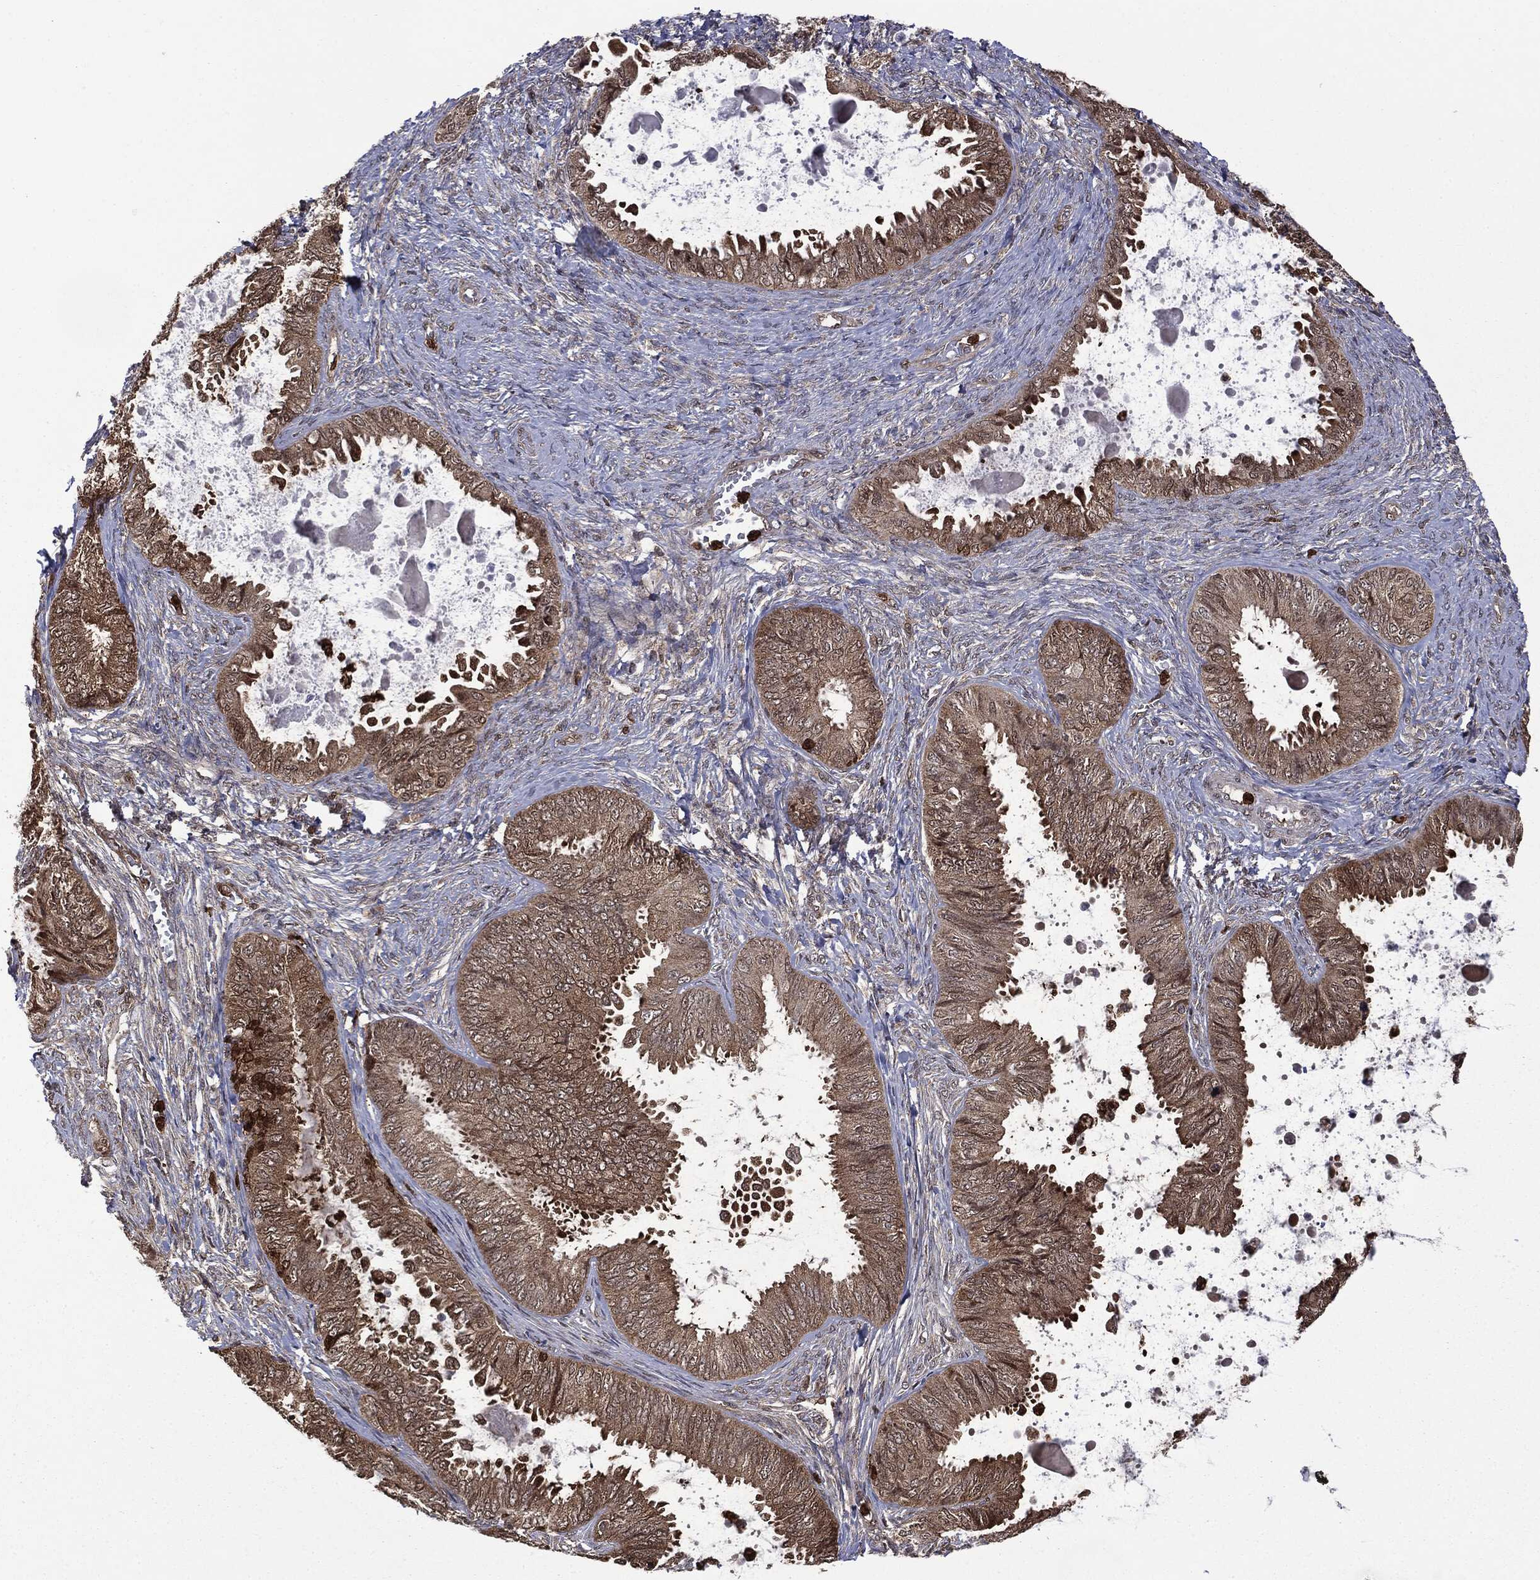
{"staining": {"intensity": "weak", "quantity": ">75%", "location": "cytoplasmic/membranous"}, "tissue": "ovarian cancer", "cell_type": "Tumor cells", "image_type": "cancer", "snomed": [{"axis": "morphology", "description": "Carcinoma, endometroid"}, {"axis": "topography", "description": "Ovary"}], "caption": "IHC (DAB (3,3'-diaminobenzidine)) staining of human ovarian cancer (endometroid carcinoma) displays weak cytoplasmic/membranous protein staining in about >75% of tumor cells.", "gene": "GPI", "patient": {"sex": "female", "age": 70}}